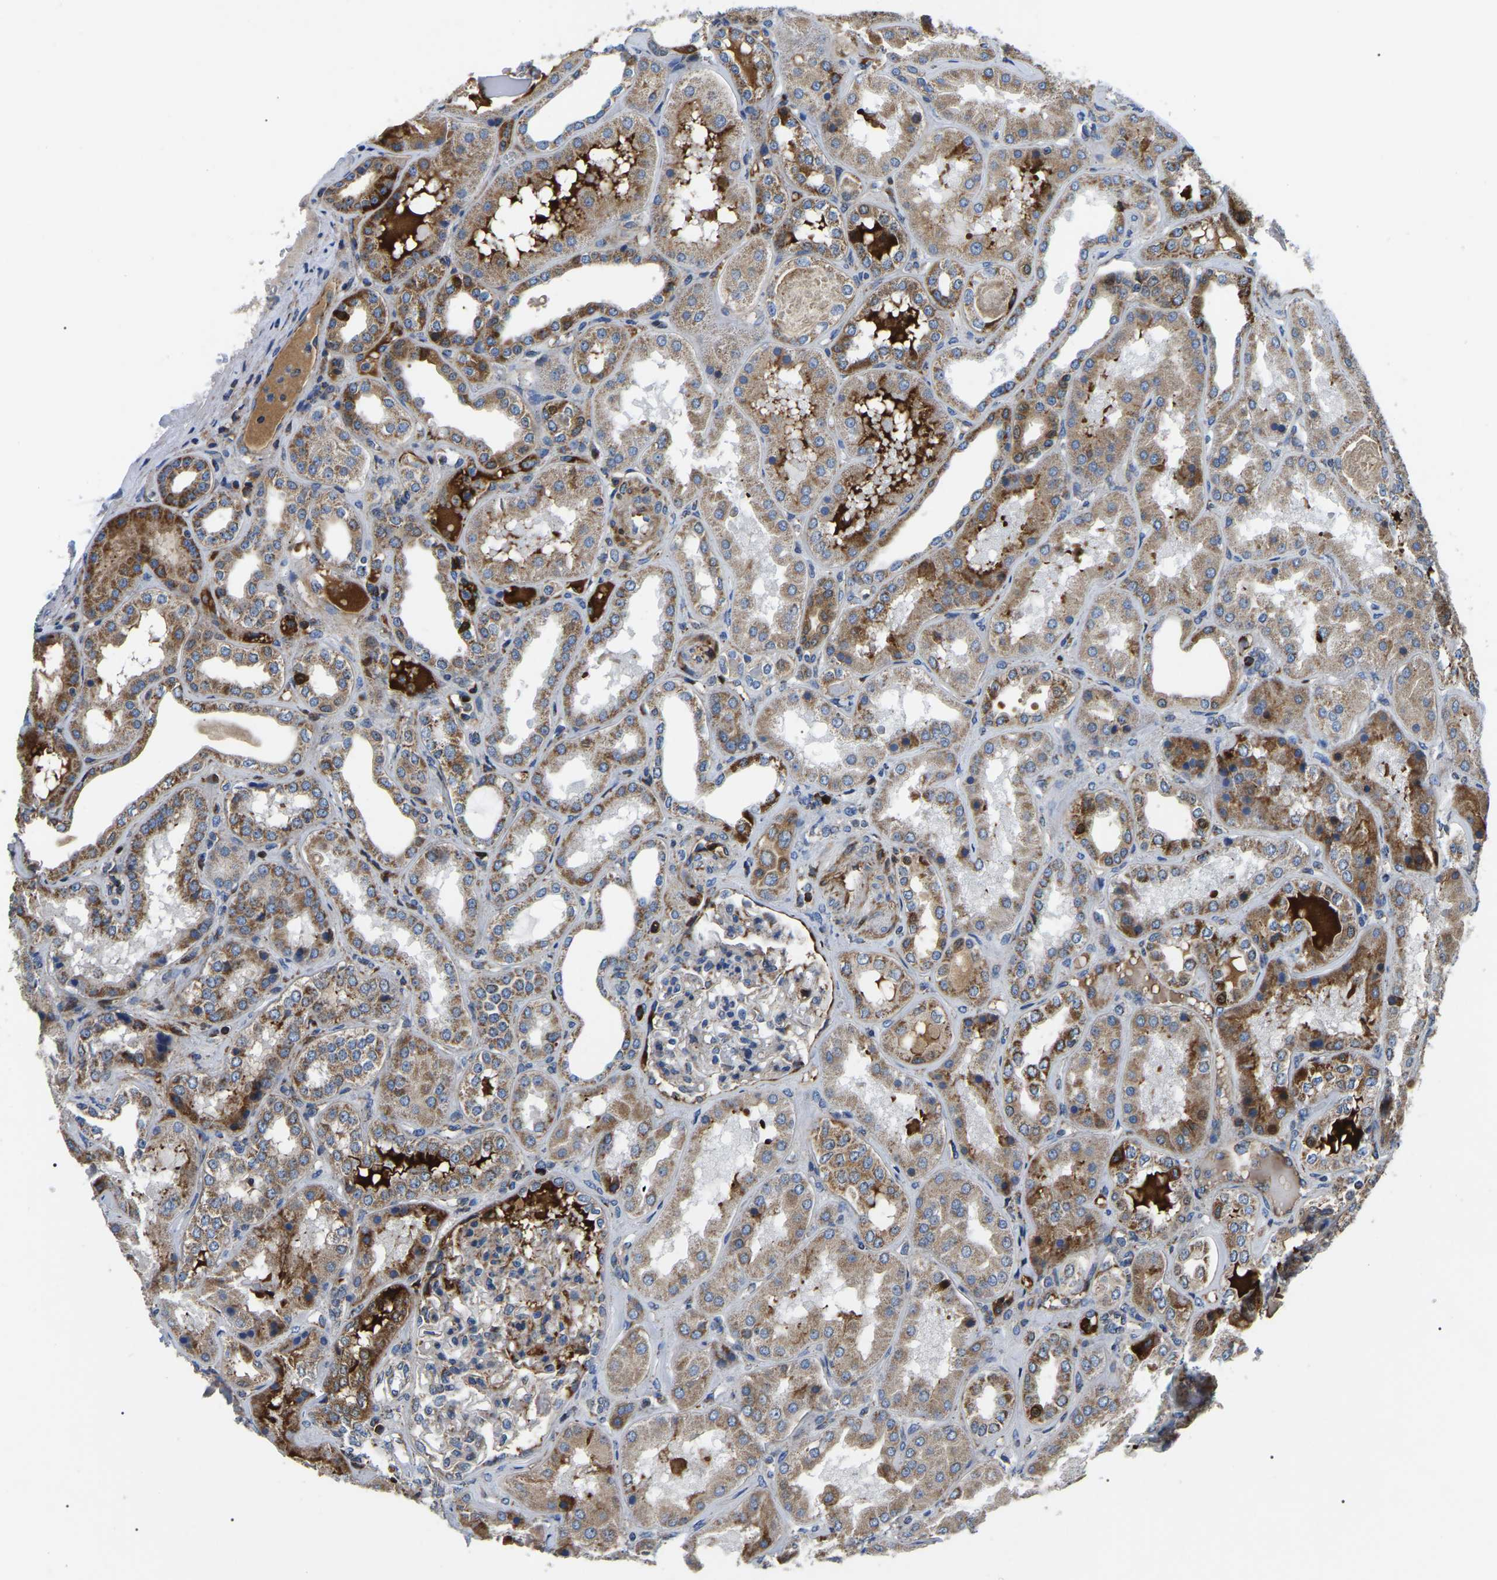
{"staining": {"intensity": "moderate", "quantity": "<25%", "location": "cytoplasmic/membranous"}, "tissue": "kidney", "cell_type": "Cells in glomeruli", "image_type": "normal", "snomed": [{"axis": "morphology", "description": "Normal tissue, NOS"}, {"axis": "topography", "description": "Kidney"}], "caption": "Protein expression analysis of unremarkable kidney displays moderate cytoplasmic/membranous staining in about <25% of cells in glomeruli. Ihc stains the protein in brown and the nuclei are stained blue.", "gene": "PPM1E", "patient": {"sex": "female", "age": 56}}